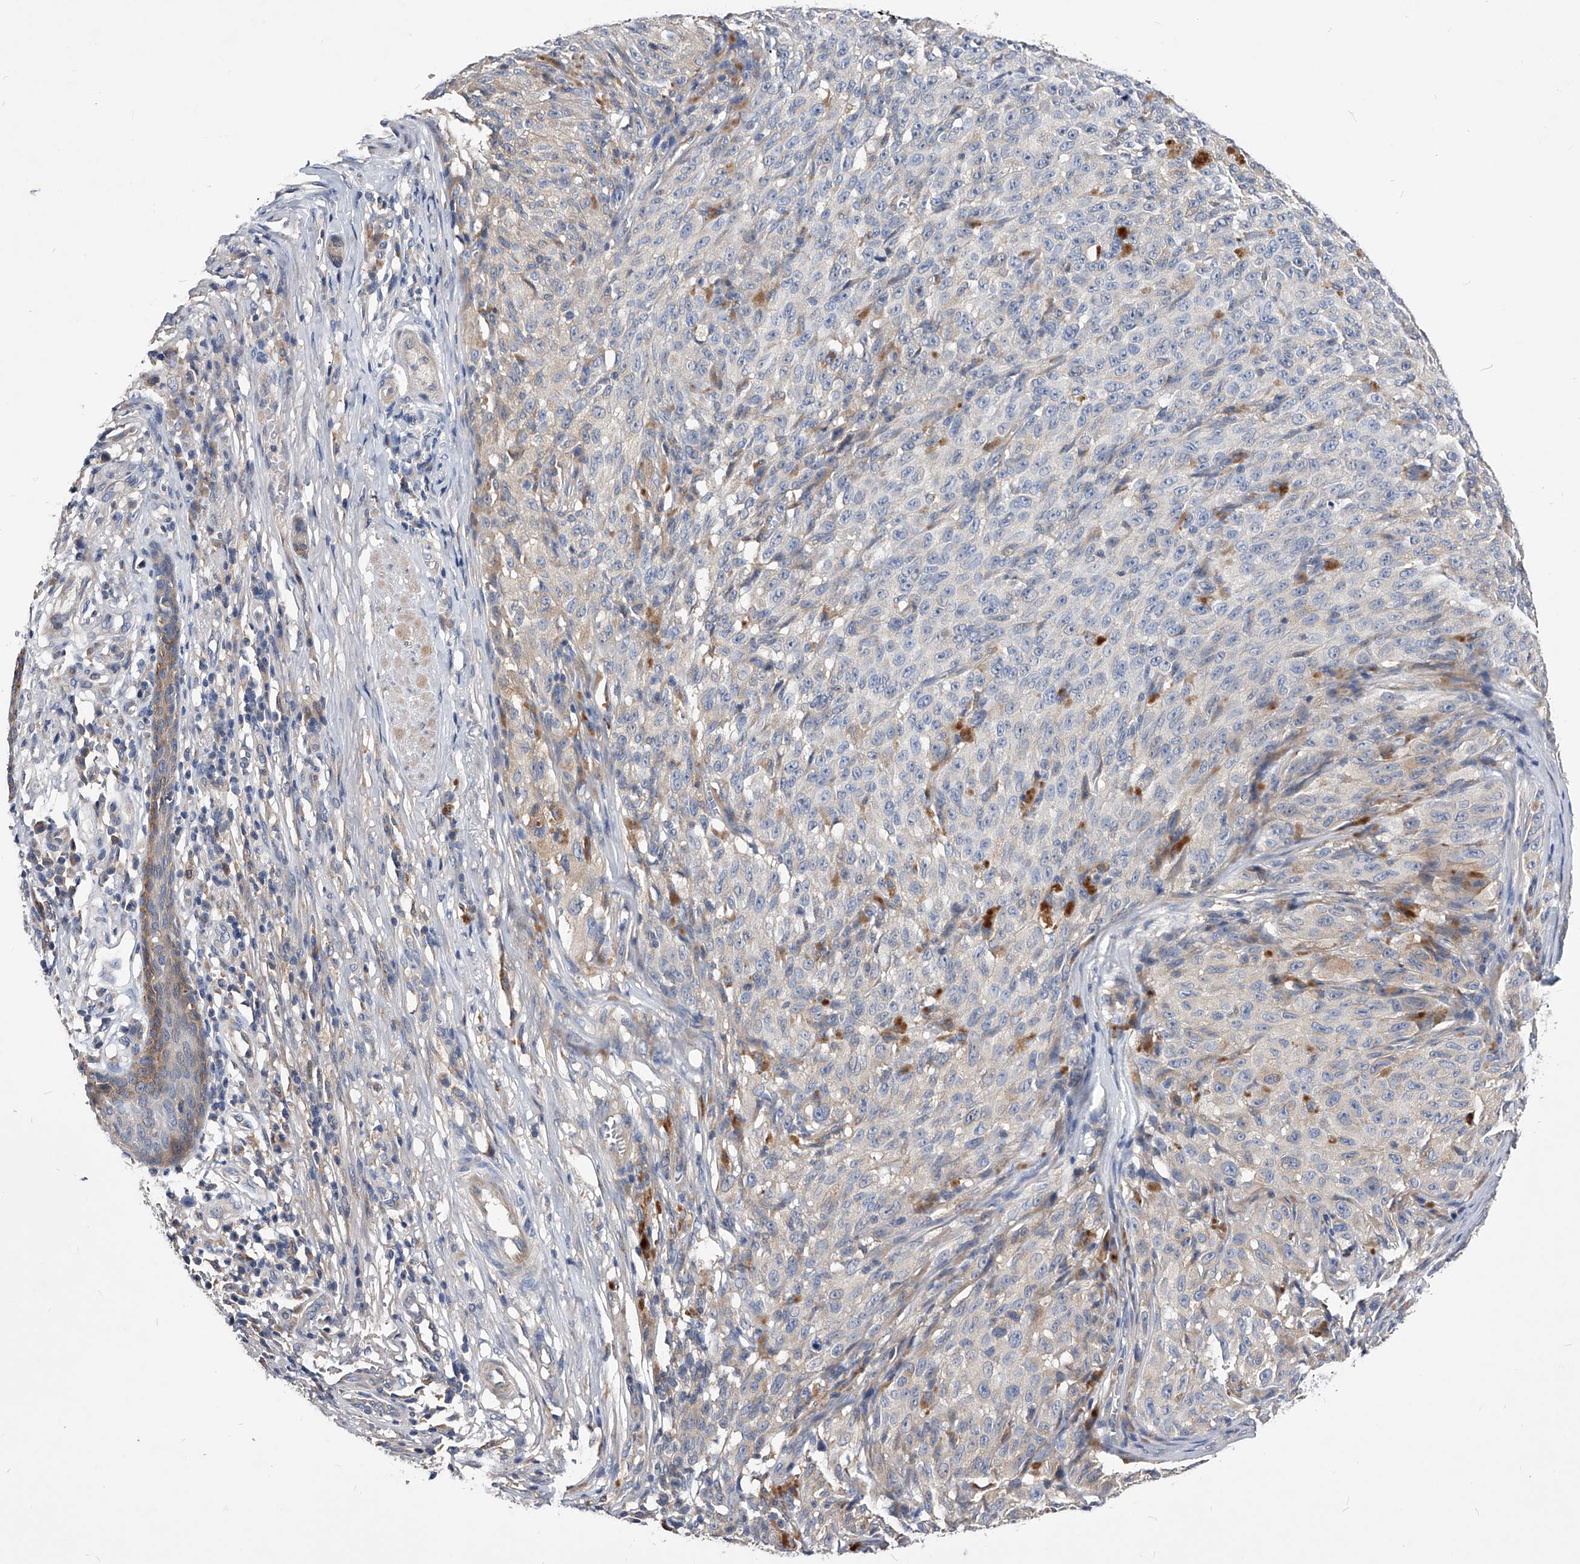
{"staining": {"intensity": "negative", "quantity": "none", "location": "none"}, "tissue": "melanoma", "cell_type": "Tumor cells", "image_type": "cancer", "snomed": [{"axis": "morphology", "description": "Malignant melanoma, NOS"}, {"axis": "topography", "description": "Skin"}], "caption": "DAB (3,3'-diaminobenzidine) immunohistochemical staining of melanoma demonstrates no significant staining in tumor cells. (Brightfield microscopy of DAB immunohistochemistry at high magnification).", "gene": "ARL4C", "patient": {"sex": "female", "age": 82}}